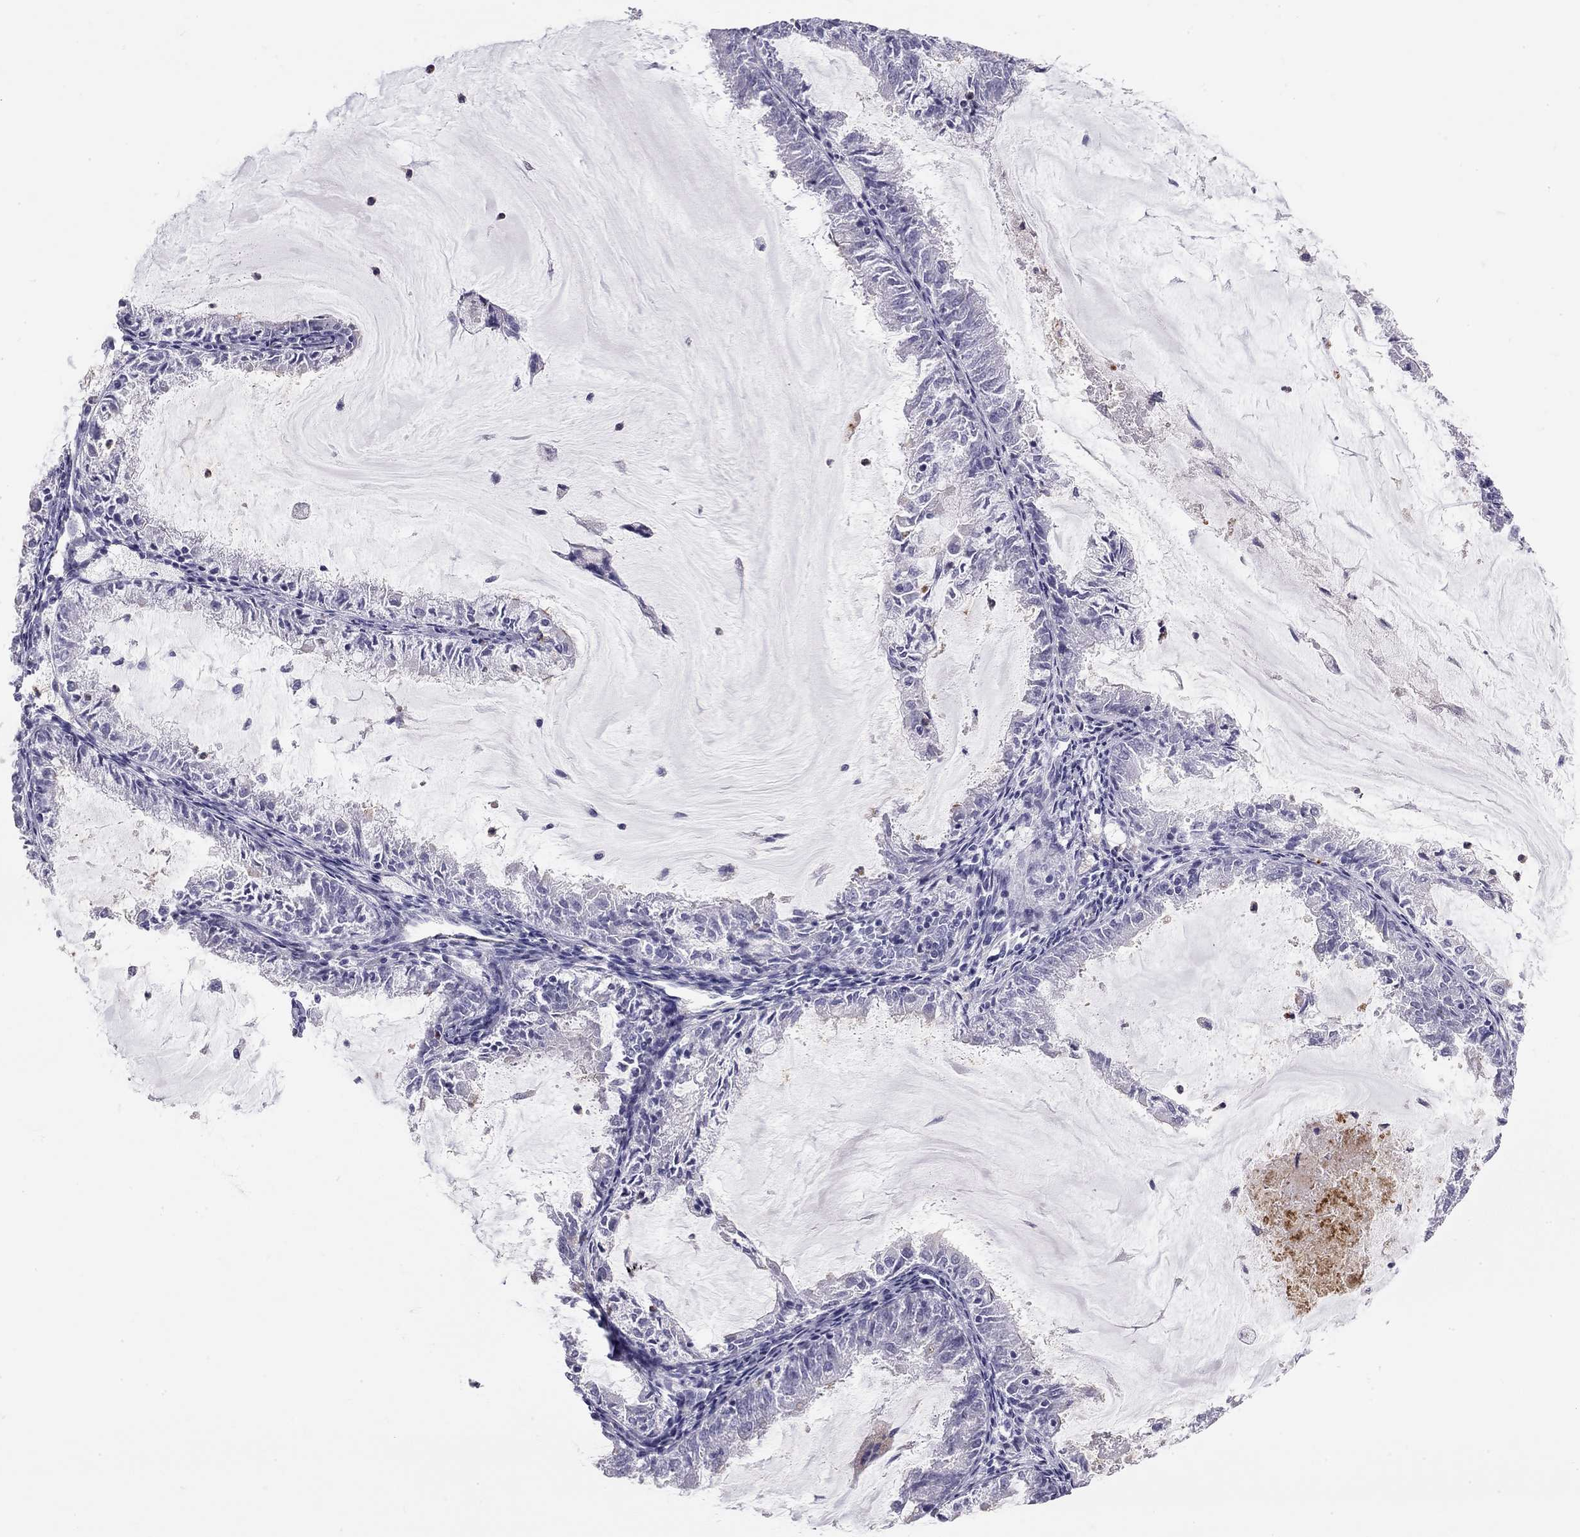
{"staining": {"intensity": "negative", "quantity": "none", "location": "none"}, "tissue": "endometrial cancer", "cell_type": "Tumor cells", "image_type": "cancer", "snomed": [{"axis": "morphology", "description": "Adenocarcinoma, NOS"}, {"axis": "topography", "description": "Endometrium"}], "caption": "High power microscopy histopathology image of an immunohistochemistry photomicrograph of endometrial adenocarcinoma, revealing no significant positivity in tumor cells.", "gene": "TDRD6", "patient": {"sex": "female", "age": 57}}